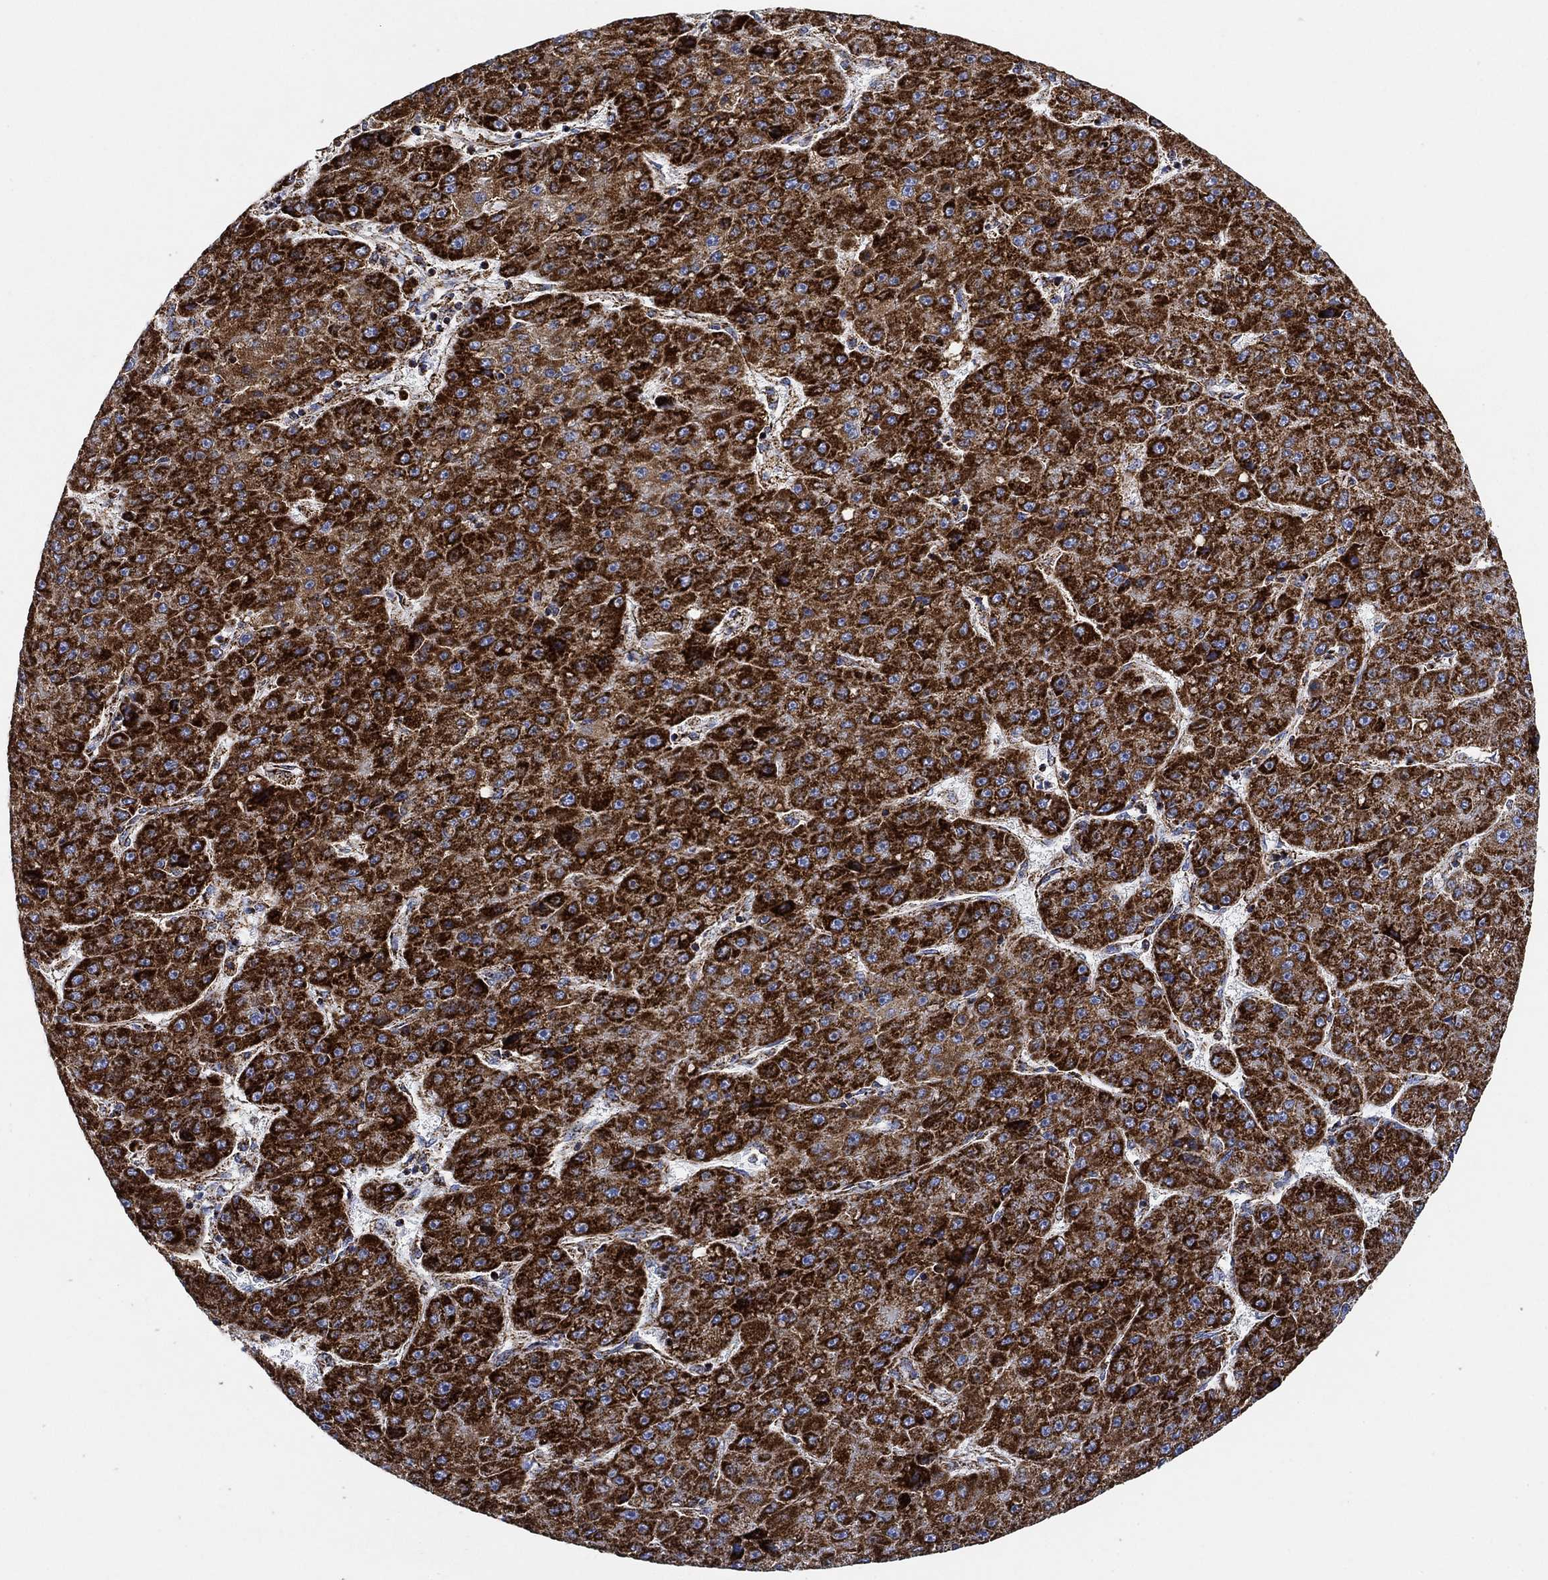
{"staining": {"intensity": "strong", "quantity": ">75%", "location": "cytoplasmic/membranous"}, "tissue": "liver cancer", "cell_type": "Tumor cells", "image_type": "cancer", "snomed": [{"axis": "morphology", "description": "Carcinoma, Hepatocellular, NOS"}, {"axis": "topography", "description": "Liver"}], "caption": "An image of human liver cancer (hepatocellular carcinoma) stained for a protein demonstrates strong cytoplasmic/membranous brown staining in tumor cells.", "gene": "NDUFS3", "patient": {"sex": "male", "age": 67}}